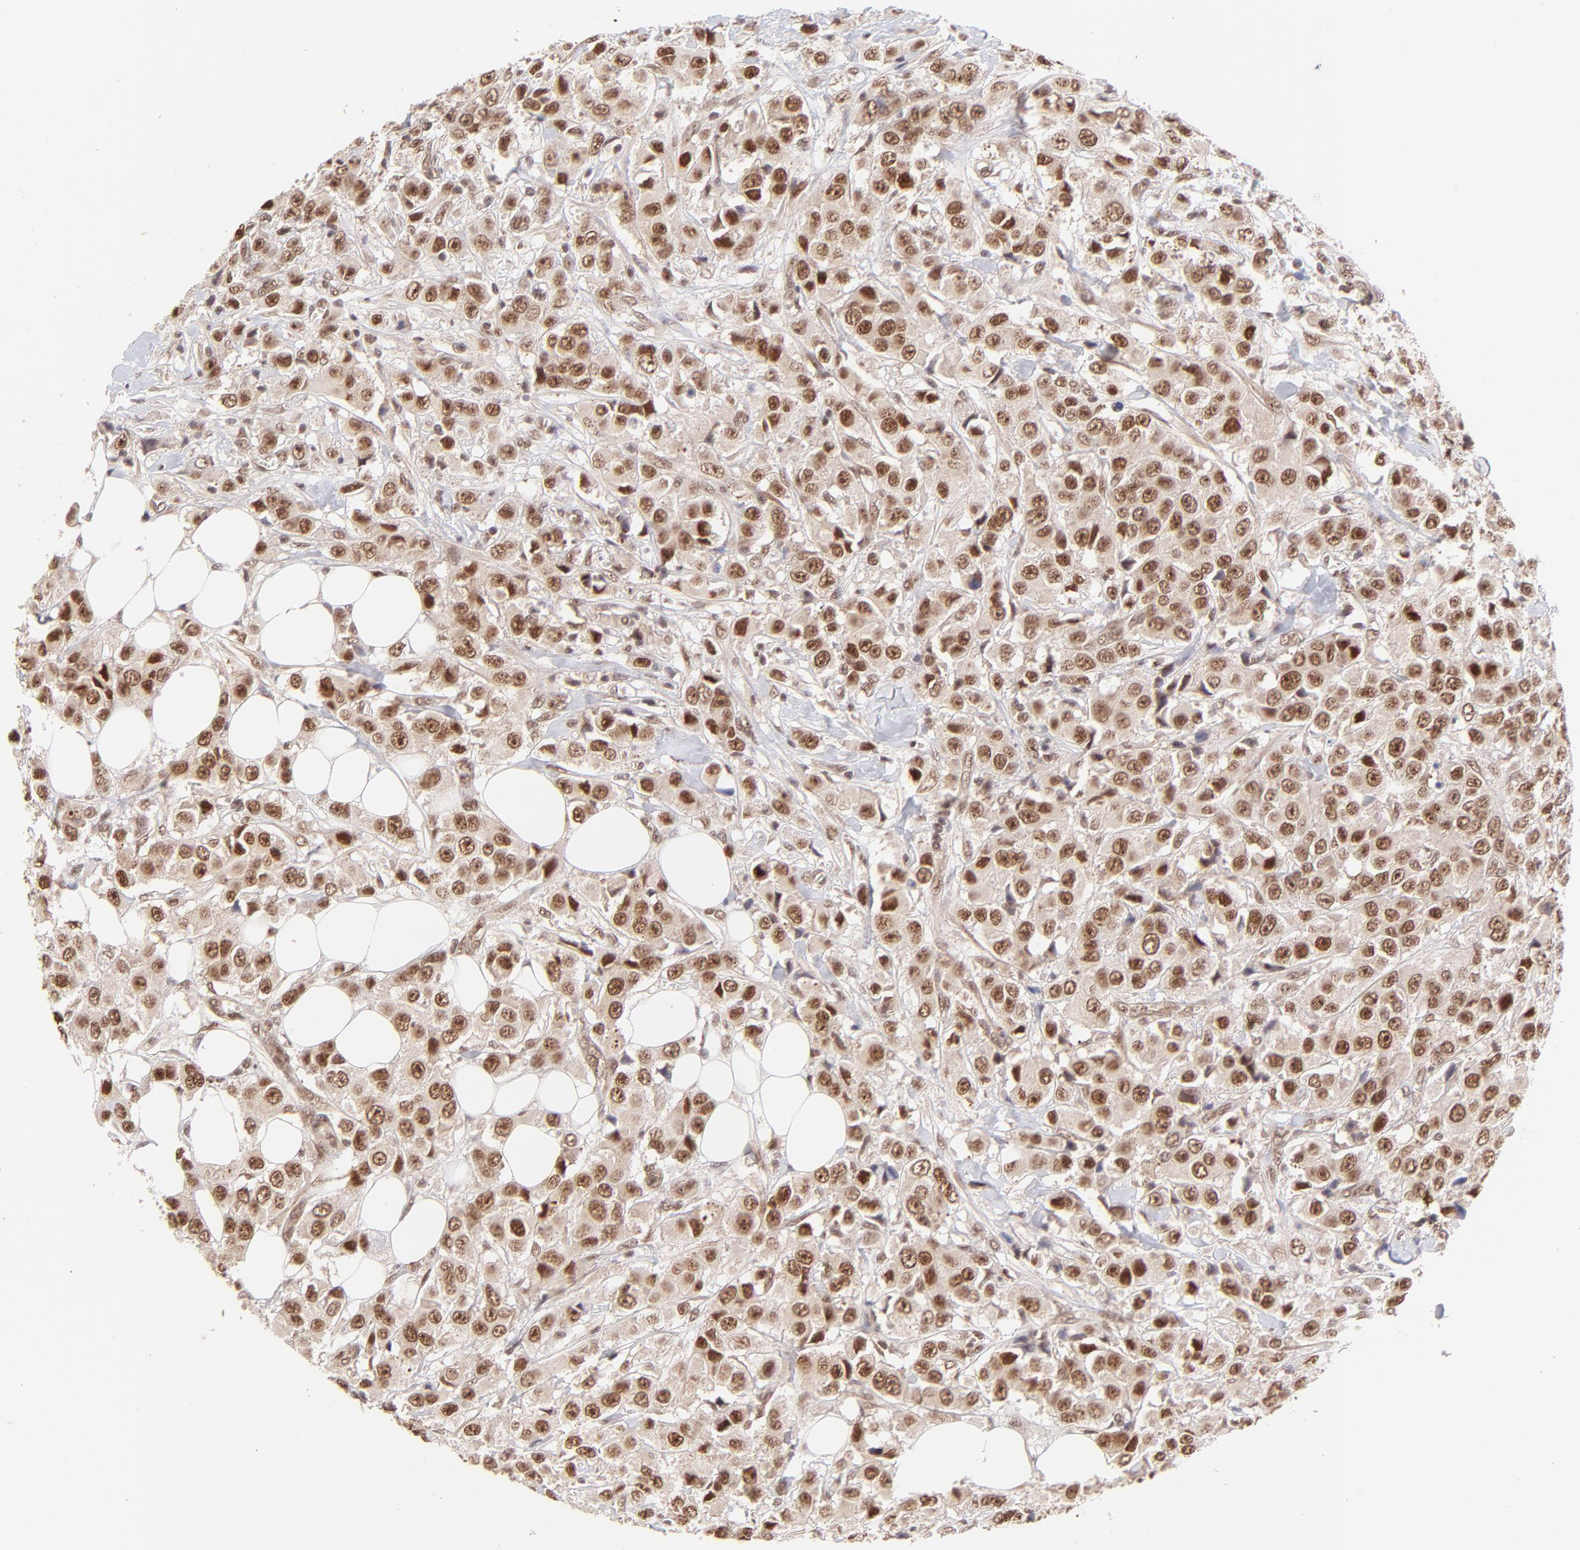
{"staining": {"intensity": "moderate", "quantity": ">75%", "location": "nuclear"}, "tissue": "breast cancer", "cell_type": "Tumor cells", "image_type": "cancer", "snomed": [{"axis": "morphology", "description": "Duct carcinoma"}, {"axis": "topography", "description": "Breast"}], "caption": "Tumor cells show medium levels of moderate nuclear staining in approximately >75% of cells in human breast invasive ductal carcinoma. Nuclei are stained in blue.", "gene": "MED12", "patient": {"sex": "female", "age": 58}}